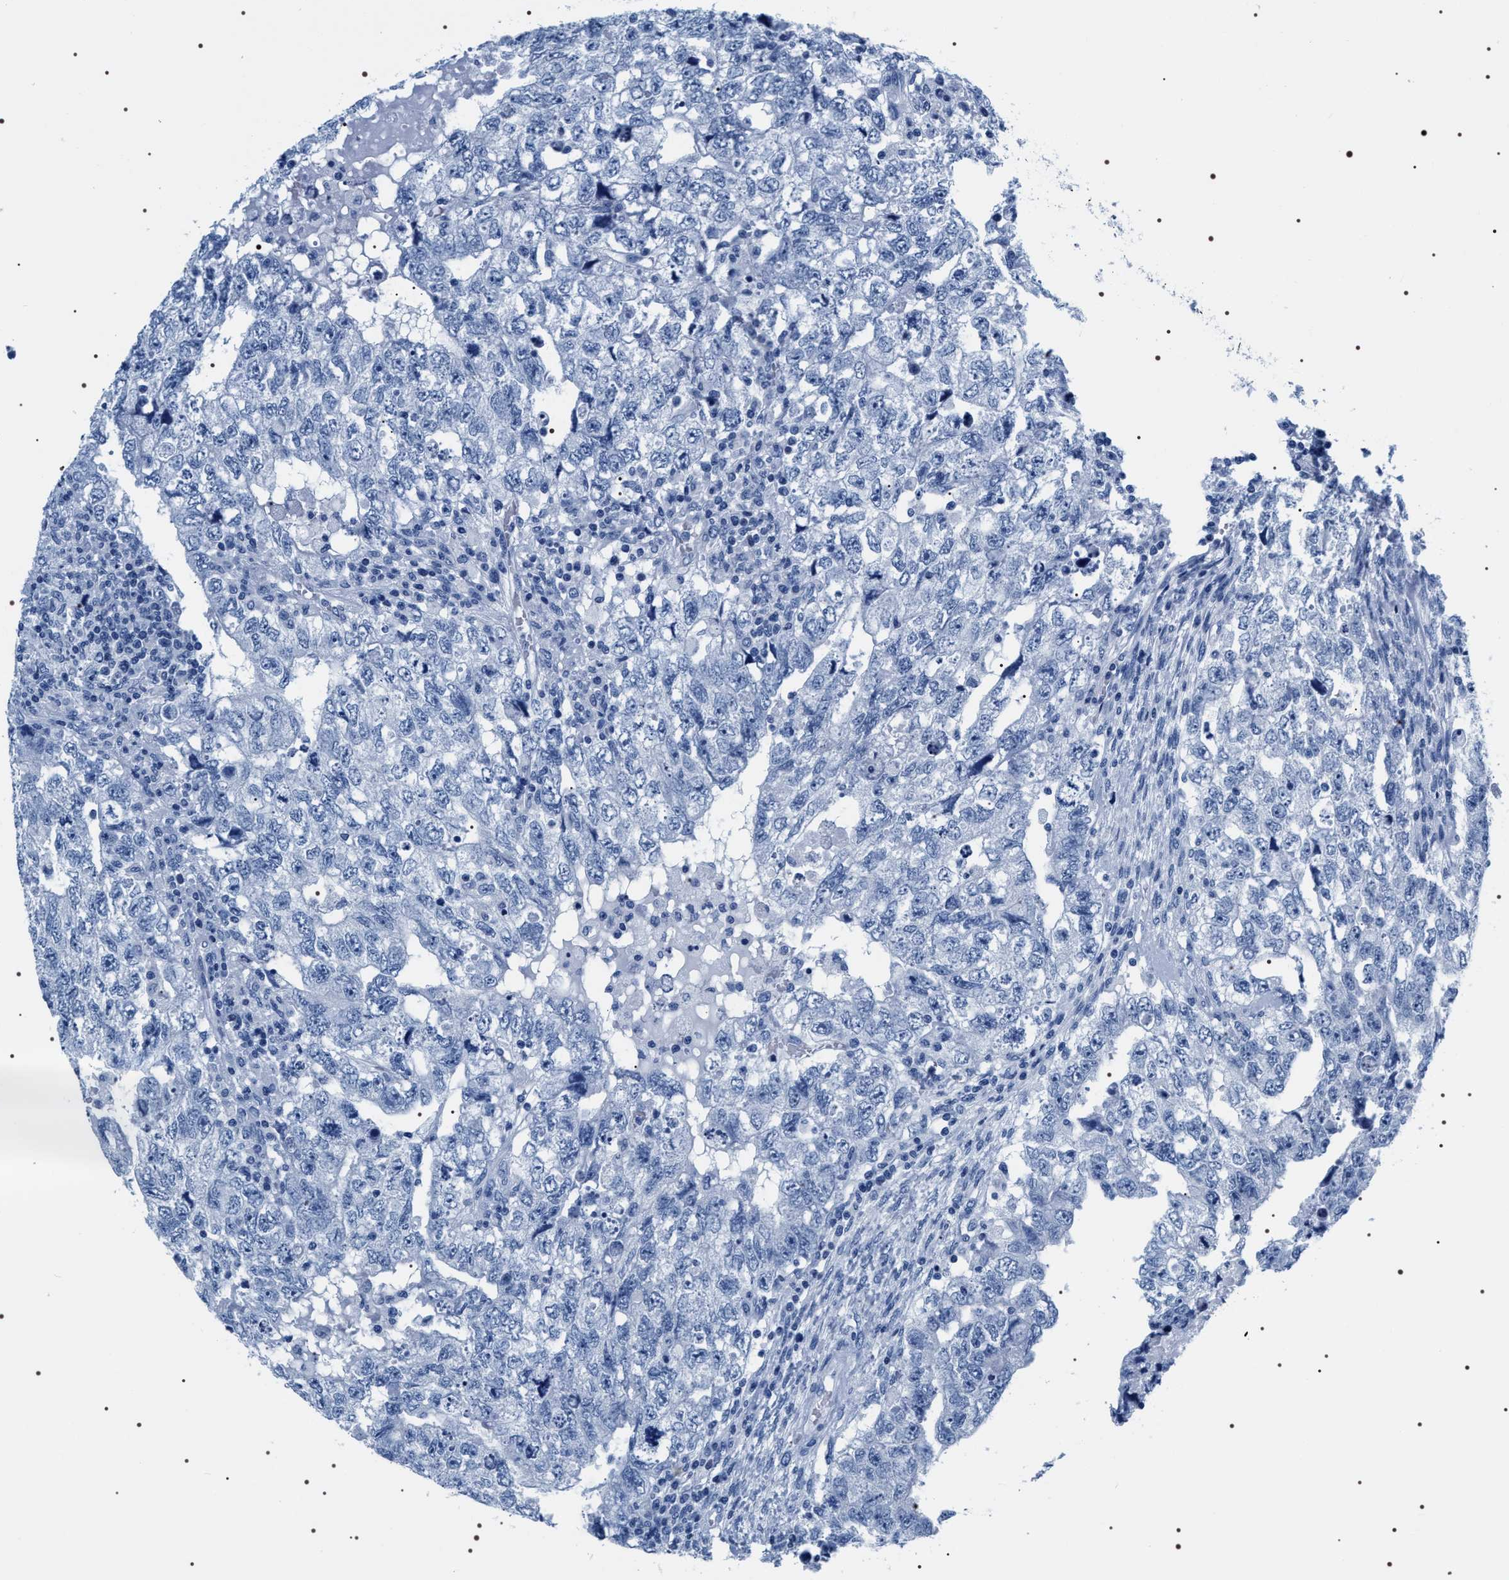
{"staining": {"intensity": "negative", "quantity": "none", "location": "none"}, "tissue": "testis cancer", "cell_type": "Tumor cells", "image_type": "cancer", "snomed": [{"axis": "morphology", "description": "Carcinoma, Embryonal, NOS"}, {"axis": "topography", "description": "Testis"}], "caption": "The photomicrograph demonstrates no staining of tumor cells in testis embryonal carcinoma. (DAB (3,3'-diaminobenzidine) immunohistochemistry, high magnification).", "gene": "ADH4", "patient": {"sex": "male", "age": 36}}